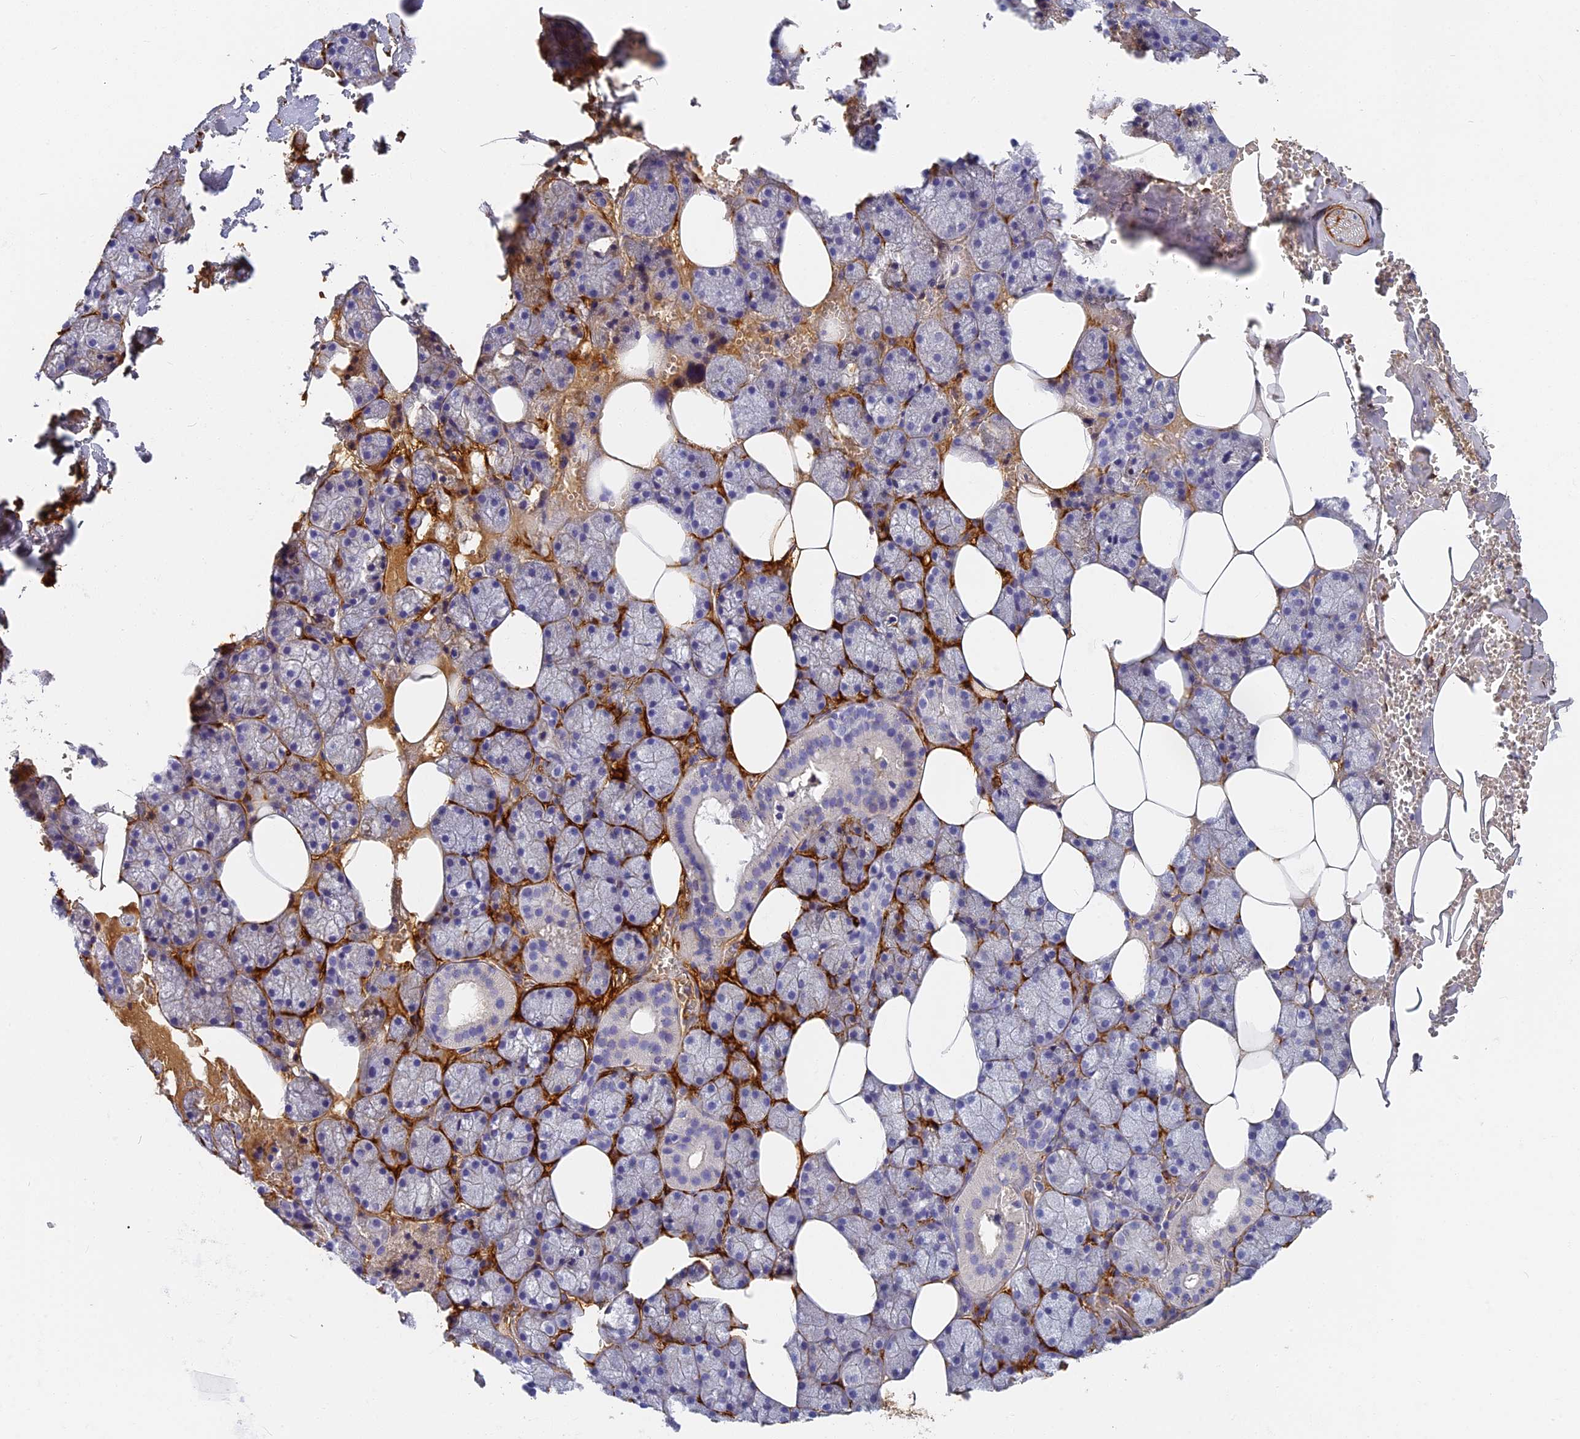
{"staining": {"intensity": "negative", "quantity": "none", "location": "none"}, "tissue": "salivary gland", "cell_type": "Glandular cells", "image_type": "normal", "snomed": [{"axis": "morphology", "description": "Normal tissue, NOS"}, {"axis": "topography", "description": "Salivary gland"}], "caption": "A histopathology image of human salivary gland is negative for staining in glandular cells. (Stains: DAB IHC with hematoxylin counter stain, Microscopy: brightfield microscopy at high magnification).", "gene": "ITIH1", "patient": {"sex": "male", "age": 62}}